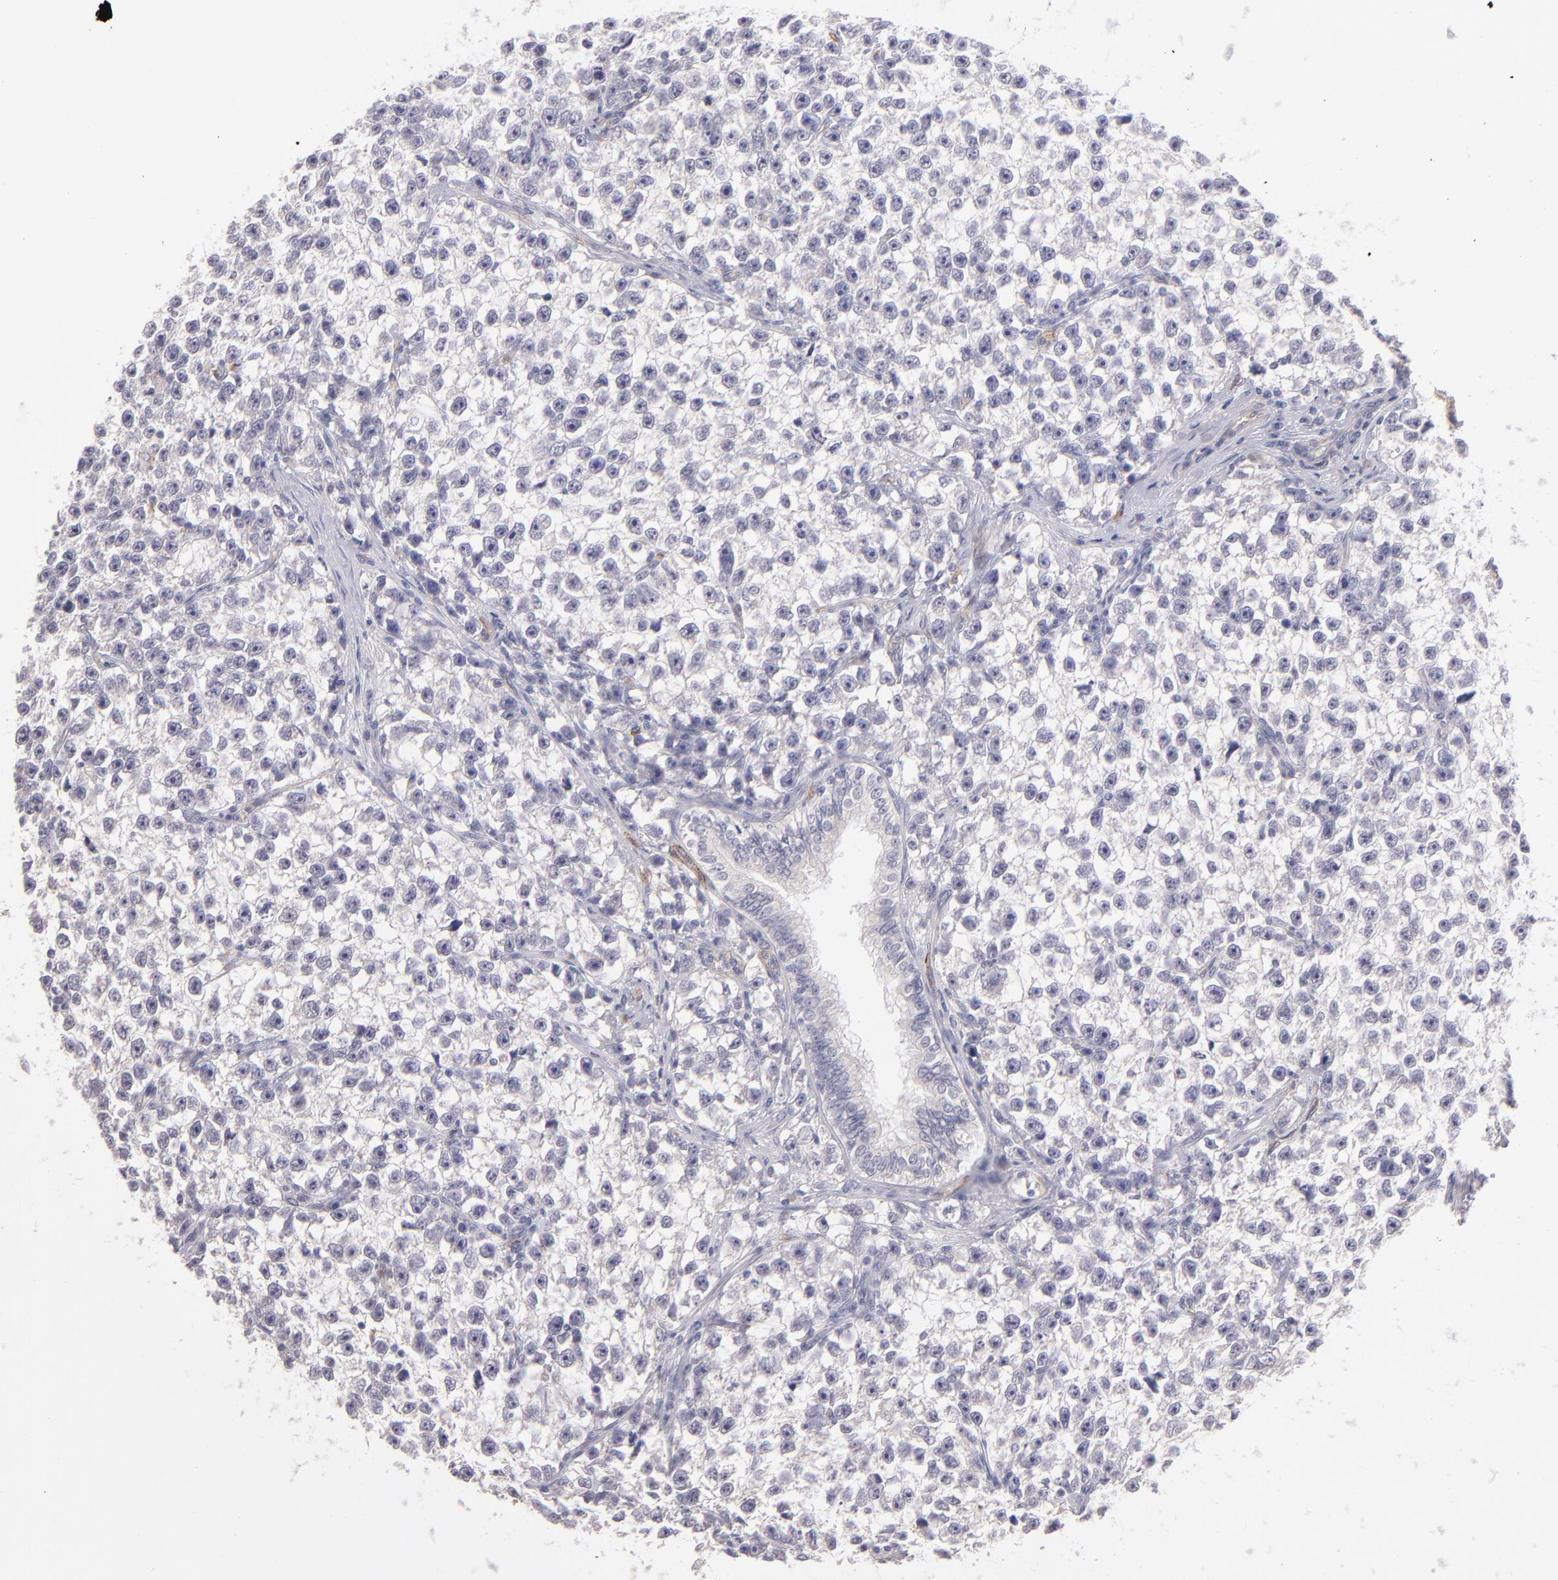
{"staining": {"intensity": "negative", "quantity": "none", "location": "none"}, "tissue": "testis cancer", "cell_type": "Tumor cells", "image_type": "cancer", "snomed": [{"axis": "morphology", "description": "Seminoma, NOS"}, {"axis": "morphology", "description": "Carcinoma, Embryonal, NOS"}, {"axis": "topography", "description": "Testis"}], "caption": "DAB immunohistochemical staining of testis embryonal carcinoma shows no significant expression in tumor cells.", "gene": "THBD", "patient": {"sex": "male", "age": 30}}